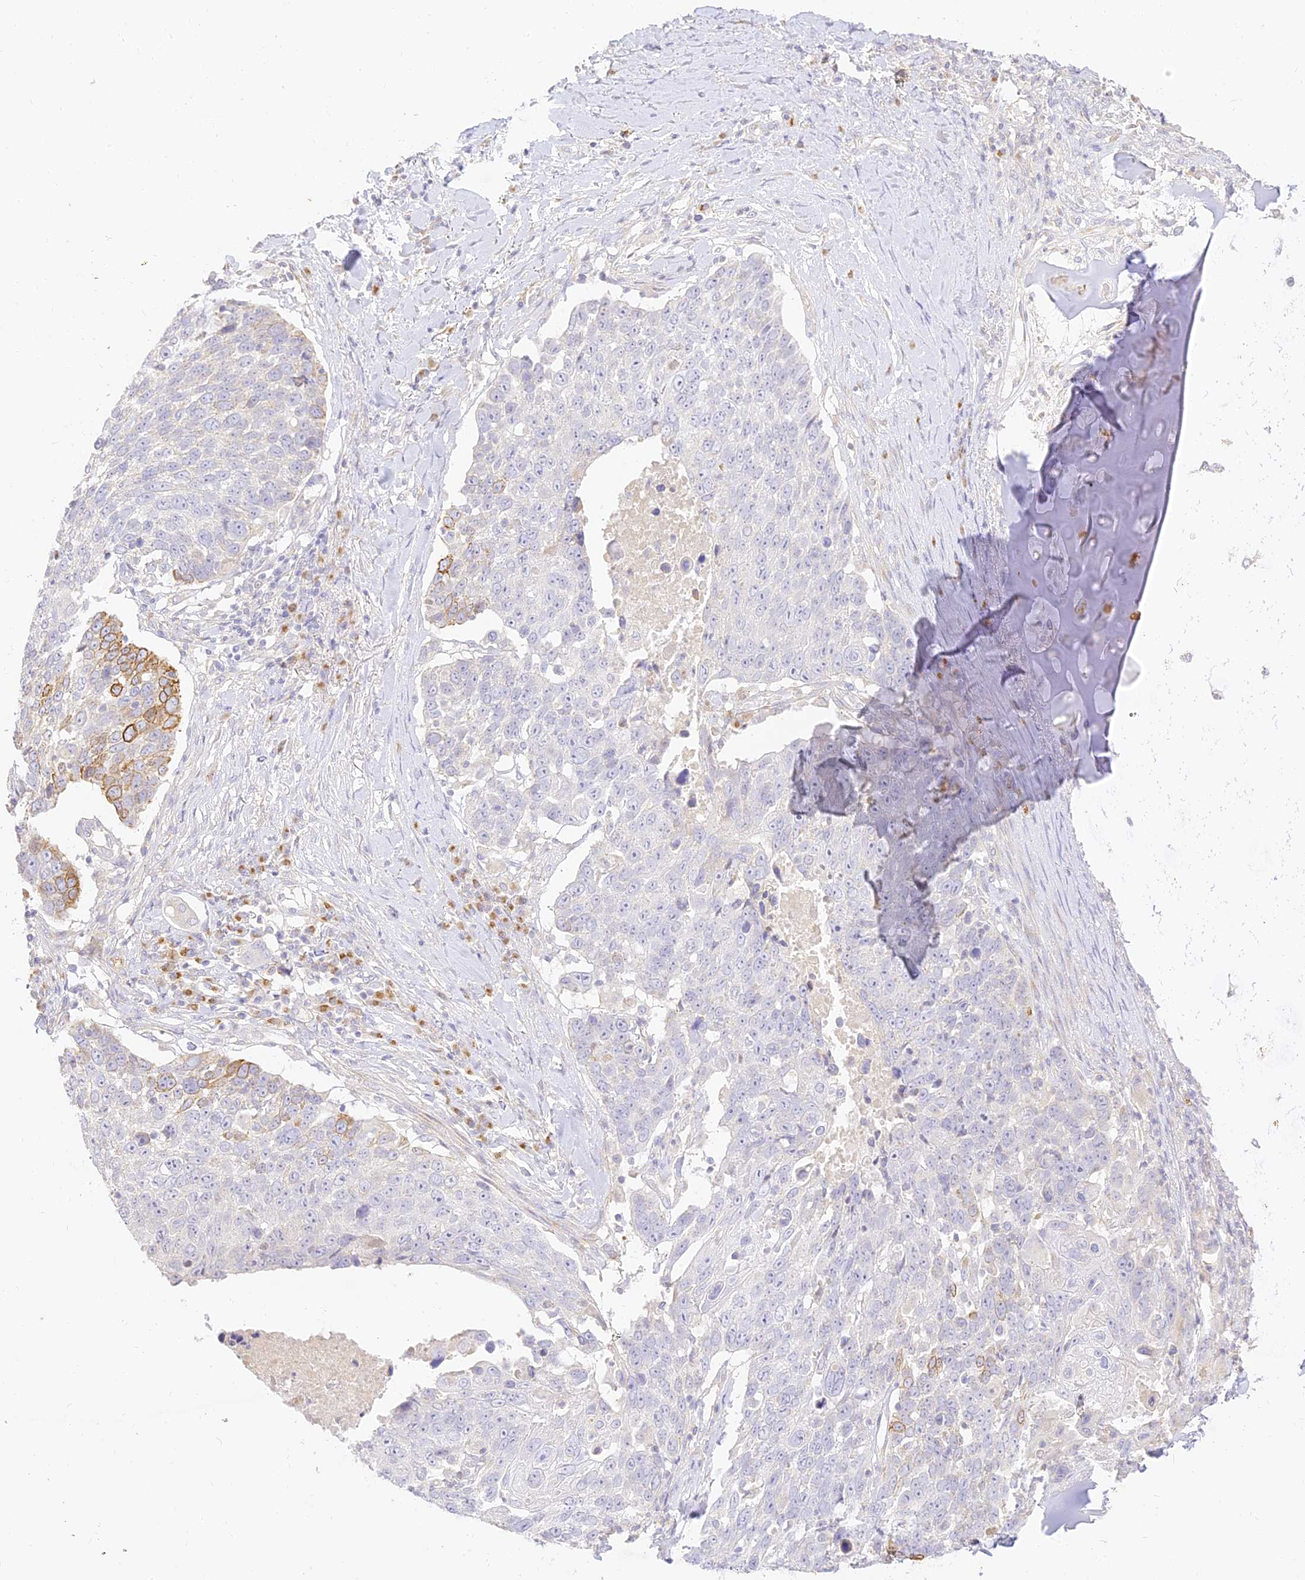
{"staining": {"intensity": "moderate", "quantity": "<25%", "location": "cytoplasmic/membranous"}, "tissue": "lung cancer", "cell_type": "Tumor cells", "image_type": "cancer", "snomed": [{"axis": "morphology", "description": "Squamous cell carcinoma, NOS"}, {"axis": "topography", "description": "Lung"}], "caption": "The photomicrograph demonstrates a brown stain indicating the presence of a protein in the cytoplasmic/membranous of tumor cells in squamous cell carcinoma (lung).", "gene": "SEC13", "patient": {"sex": "male", "age": 66}}